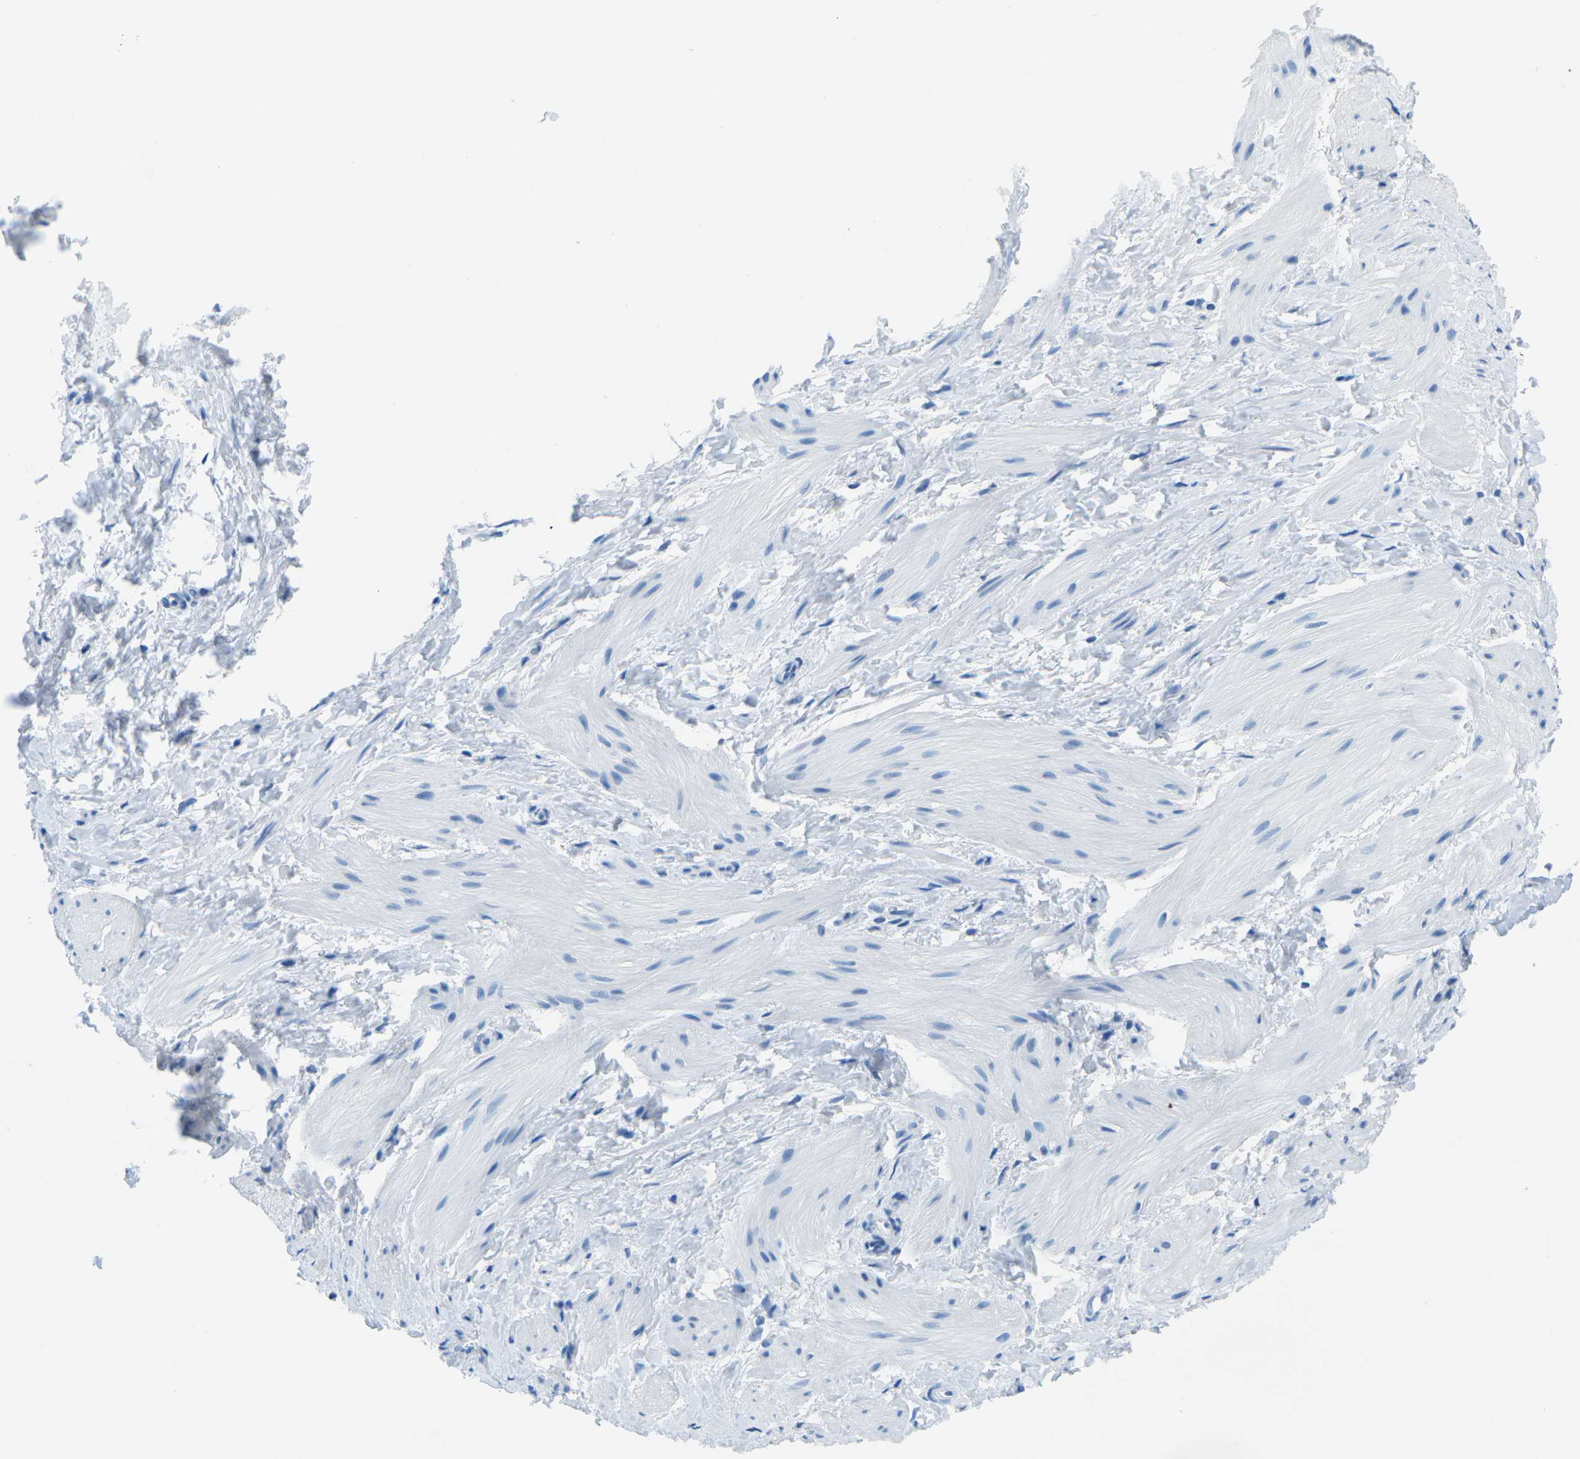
{"staining": {"intensity": "negative", "quantity": "none", "location": "none"}, "tissue": "smooth muscle", "cell_type": "Smooth muscle cells", "image_type": "normal", "snomed": [{"axis": "morphology", "description": "Normal tissue, NOS"}, {"axis": "topography", "description": "Smooth muscle"}], "caption": "Histopathology image shows no protein staining in smooth muscle cells of normal smooth muscle. The staining is performed using DAB brown chromogen with nuclei counter-stained in using hematoxylin.", "gene": "MYH8", "patient": {"sex": "male", "age": 16}}